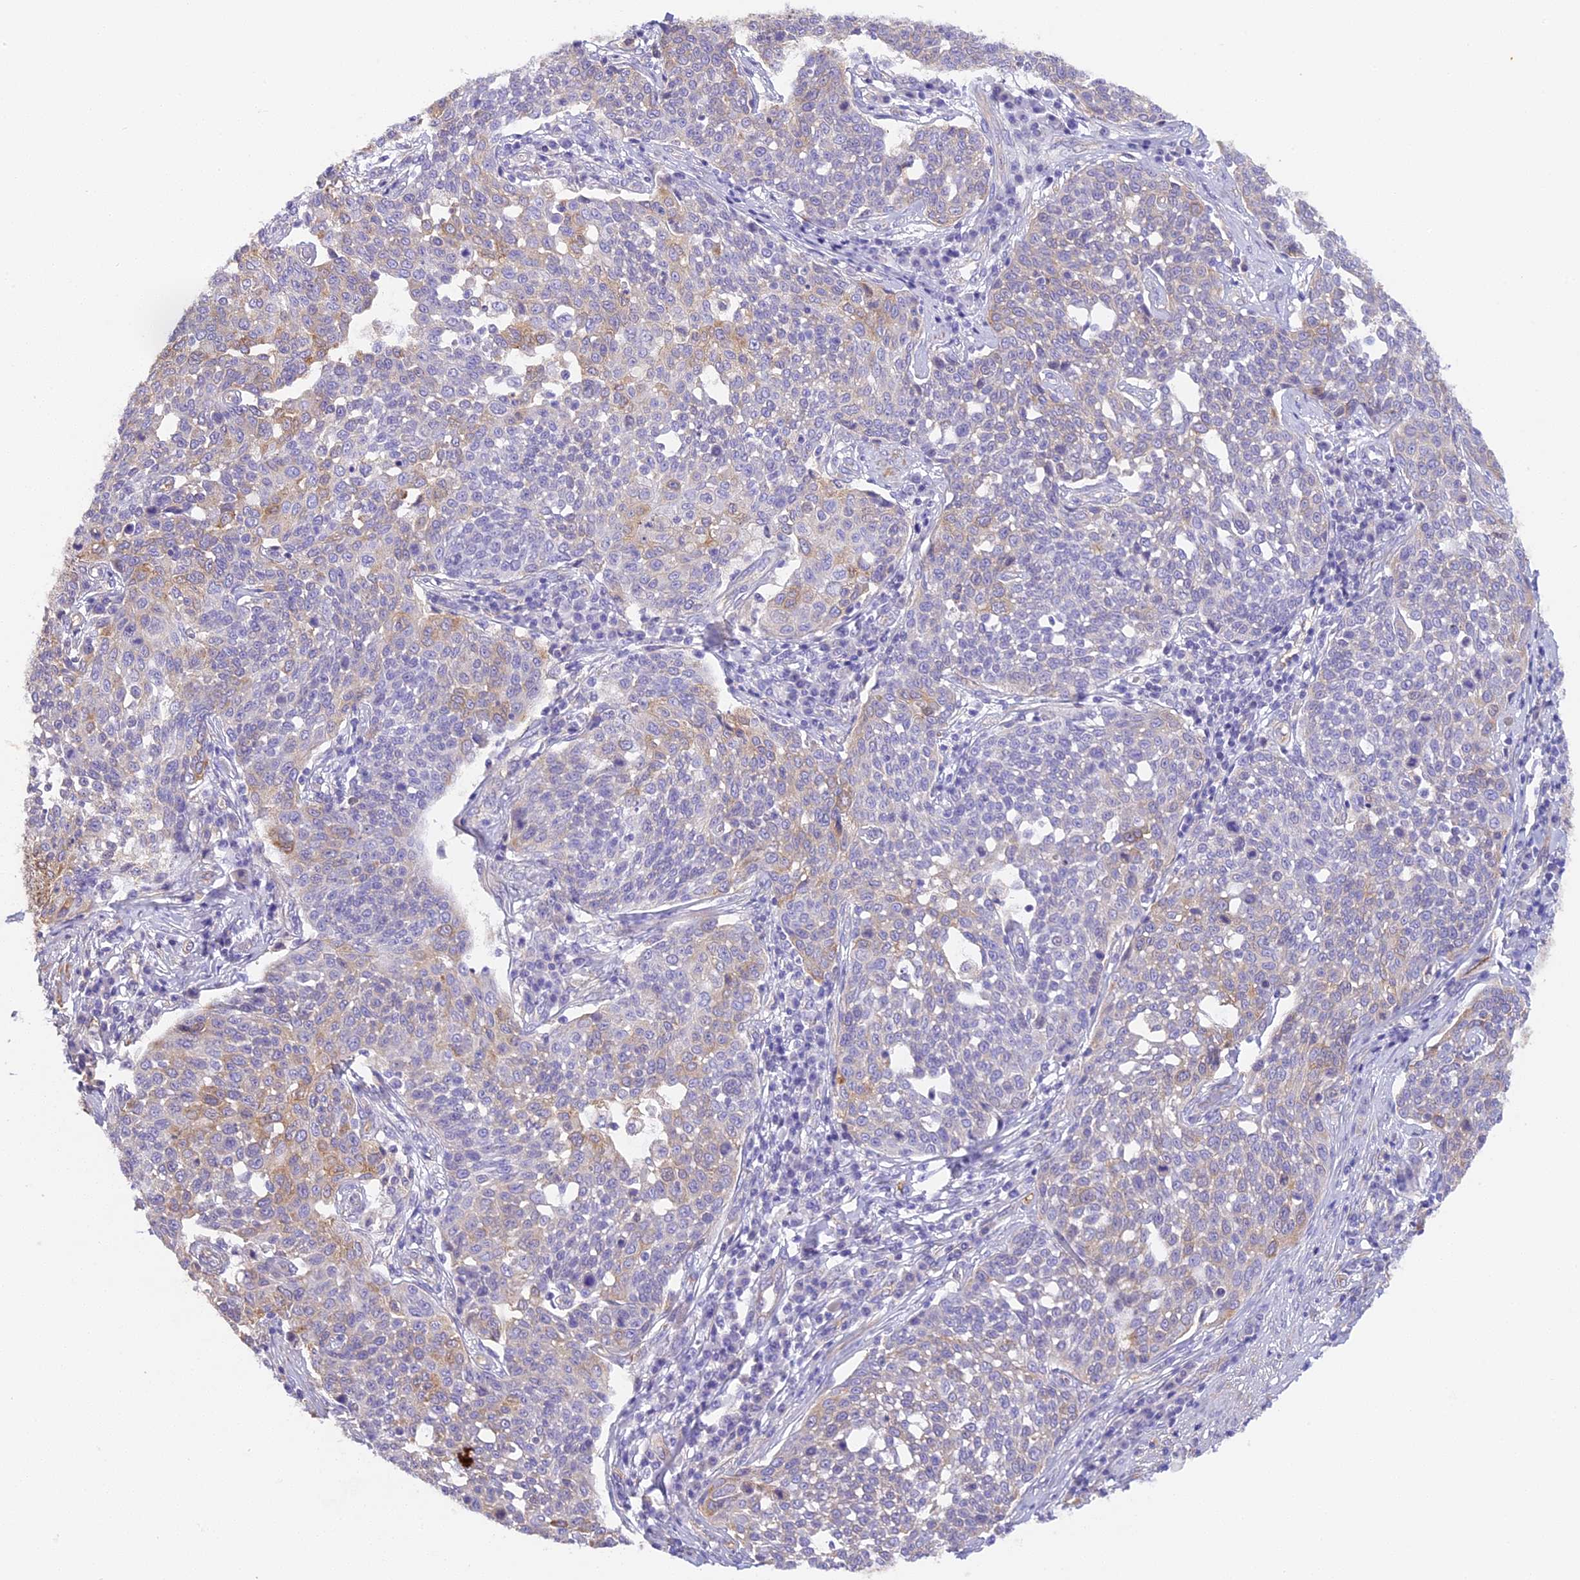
{"staining": {"intensity": "weak", "quantity": "<25%", "location": "cytoplasmic/membranous"}, "tissue": "cervical cancer", "cell_type": "Tumor cells", "image_type": "cancer", "snomed": [{"axis": "morphology", "description": "Squamous cell carcinoma, NOS"}, {"axis": "topography", "description": "Cervix"}], "caption": "Immunohistochemical staining of cervical cancer (squamous cell carcinoma) displays no significant expression in tumor cells. (DAB (3,3'-diaminobenzidine) immunohistochemistry (IHC) with hematoxylin counter stain).", "gene": "HOMER3", "patient": {"sex": "female", "age": 34}}